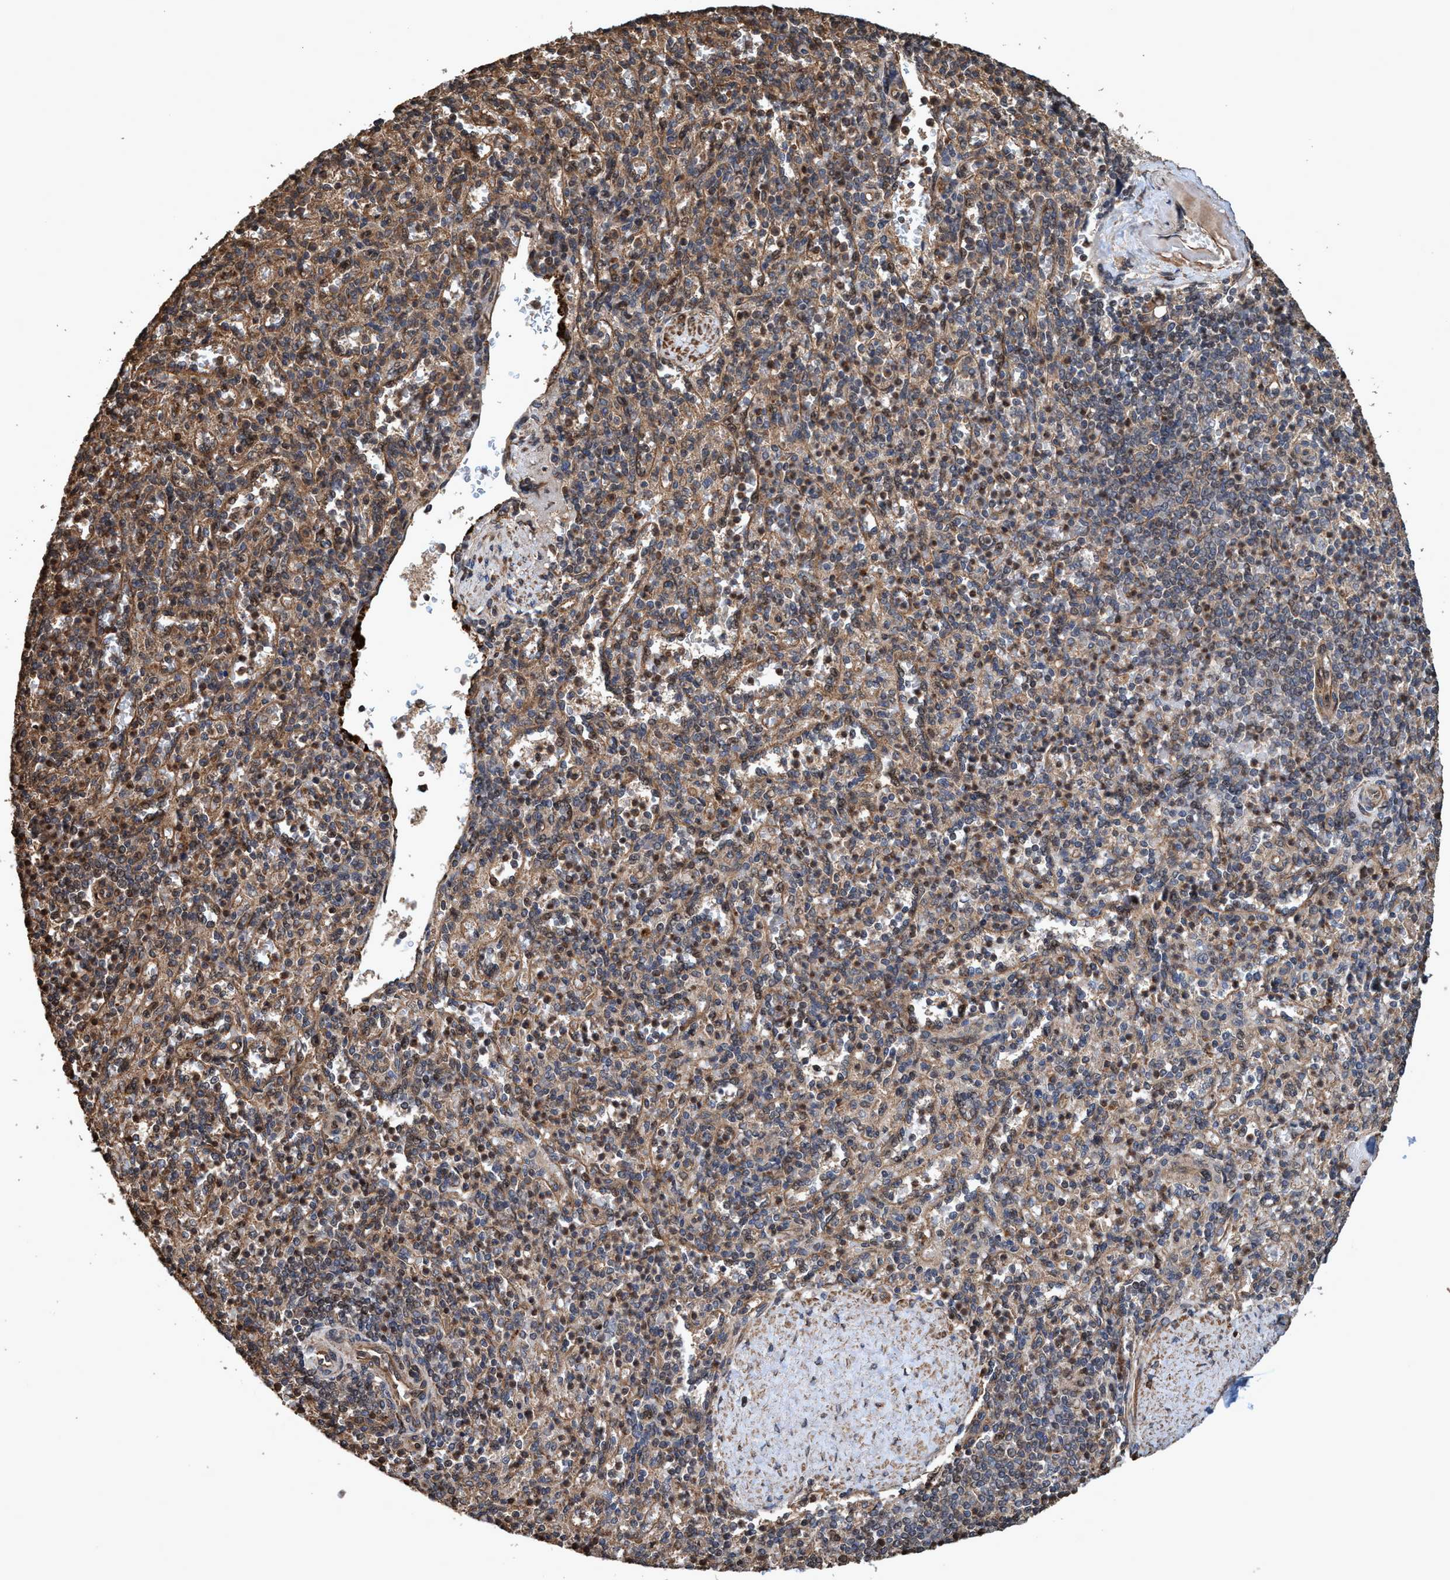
{"staining": {"intensity": "moderate", "quantity": ">75%", "location": "cytoplasmic/membranous,nuclear"}, "tissue": "spleen", "cell_type": "Cells in red pulp", "image_type": "normal", "snomed": [{"axis": "morphology", "description": "Normal tissue, NOS"}, {"axis": "topography", "description": "Spleen"}], "caption": "Protein staining of unremarkable spleen reveals moderate cytoplasmic/membranous,nuclear staining in about >75% of cells in red pulp. (DAB (3,3'-diaminobenzidine) IHC with brightfield microscopy, high magnification).", "gene": "TRPC7", "patient": {"sex": "female", "age": 74}}